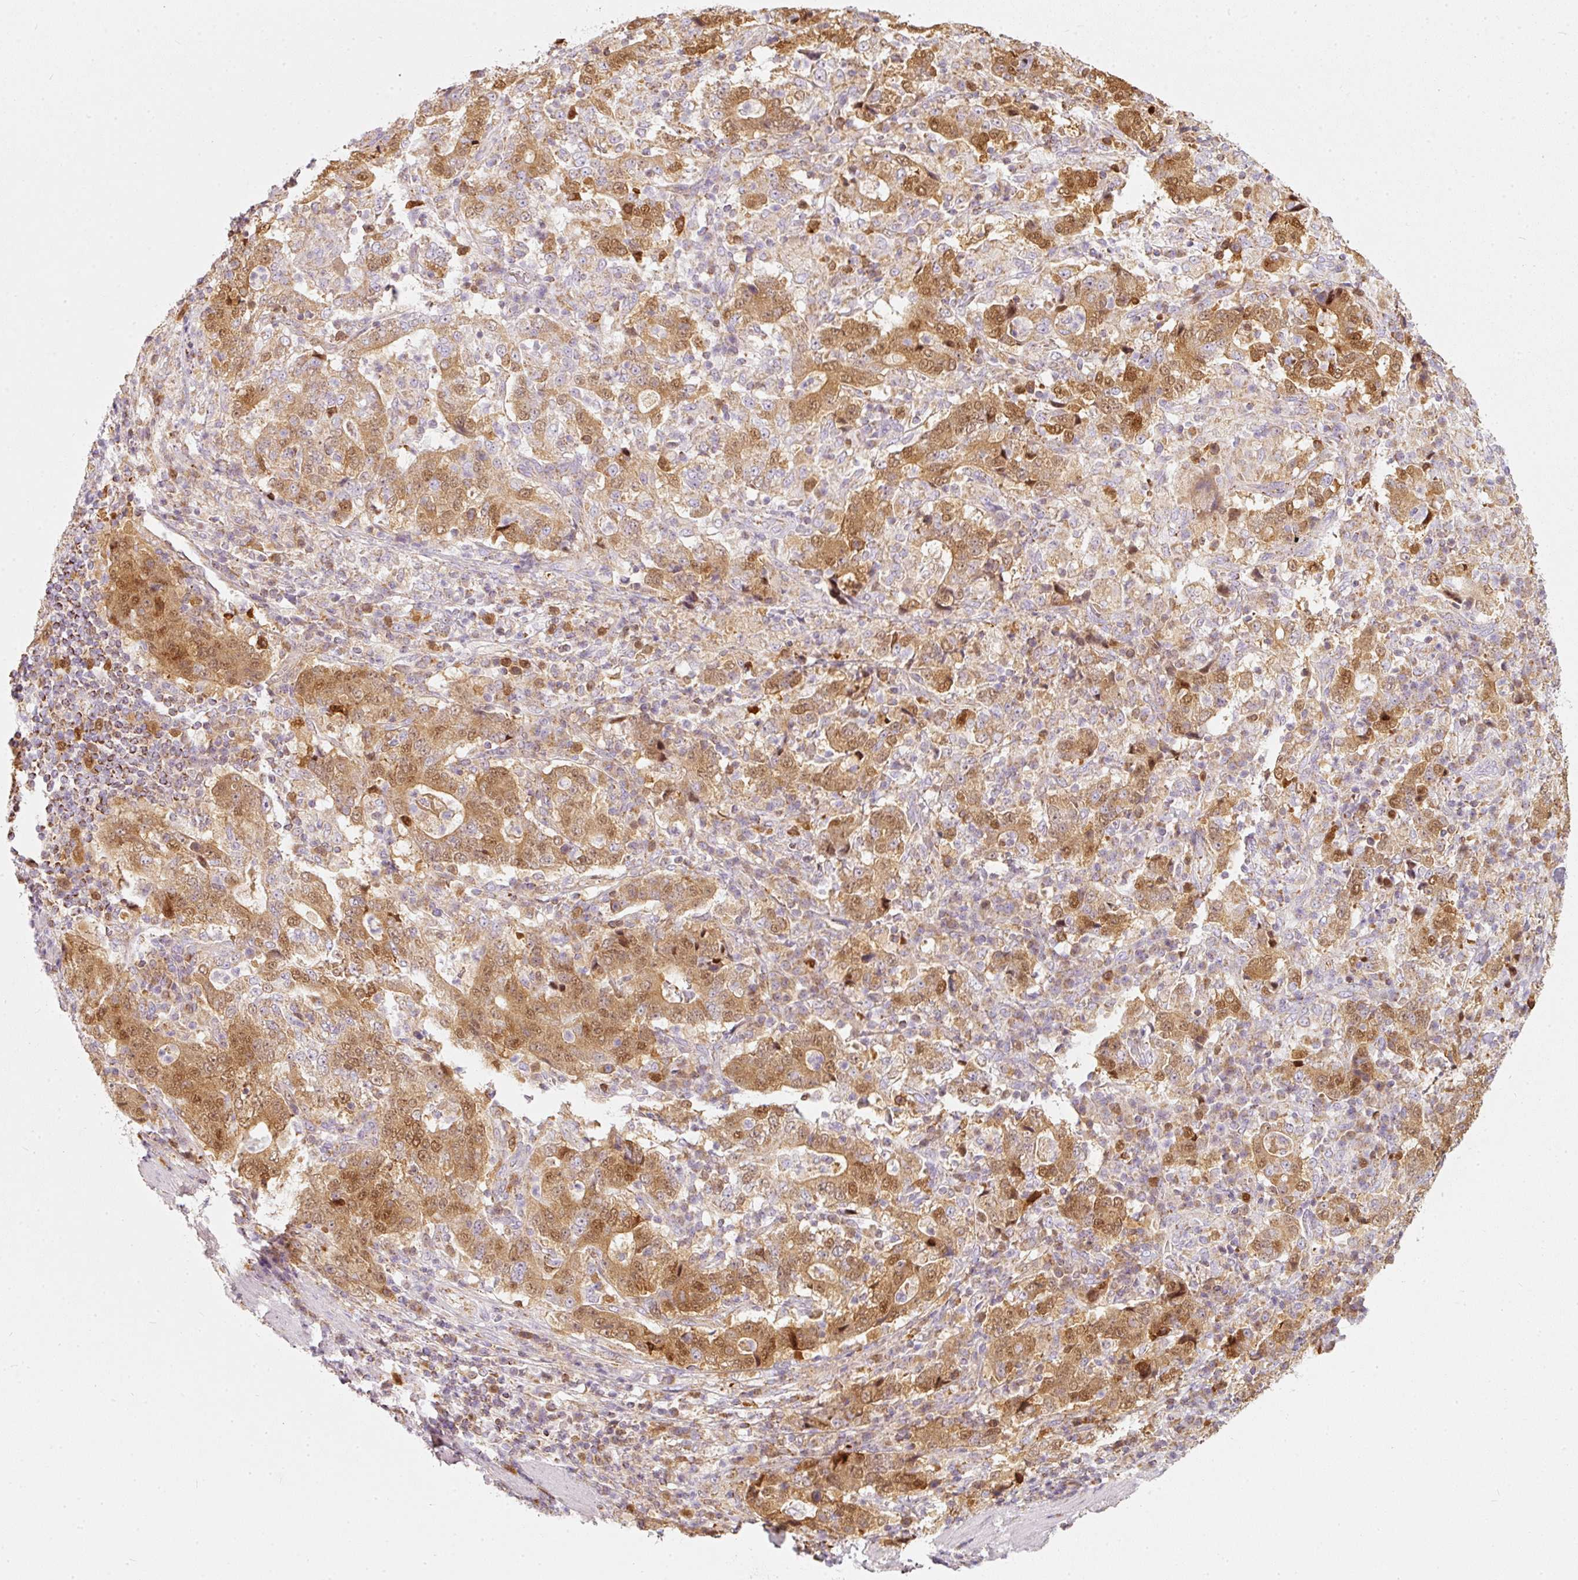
{"staining": {"intensity": "moderate", "quantity": "25%-75%", "location": "cytoplasmic/membranous,nuclear"}, "tissue": "stomach cancer", "cell_type": "Tumor cells", "image_type": "cancer", "snomed": [{"axis": "morphology", "description": "Normal tissue, NOS"}, {"axis": "morphology", "description": "Adenocarcinoma, NOS"}, {"axis": "topography", "description": "Stomach, upper"}, {"axis": "topography", "description": "Stomach"}], "caption": "Immunohistochemistry of adenocarcinoma (stomach) demonstrates medium levels of moderate cytoplasmic/membranous and nuclear positivity in about 25%-75% of tumor cells. The protein of interest is shown in brown color, while the nuclei are stained blue.", "gene": "DUT", "patient": {"sex": "male", "age": 59}}